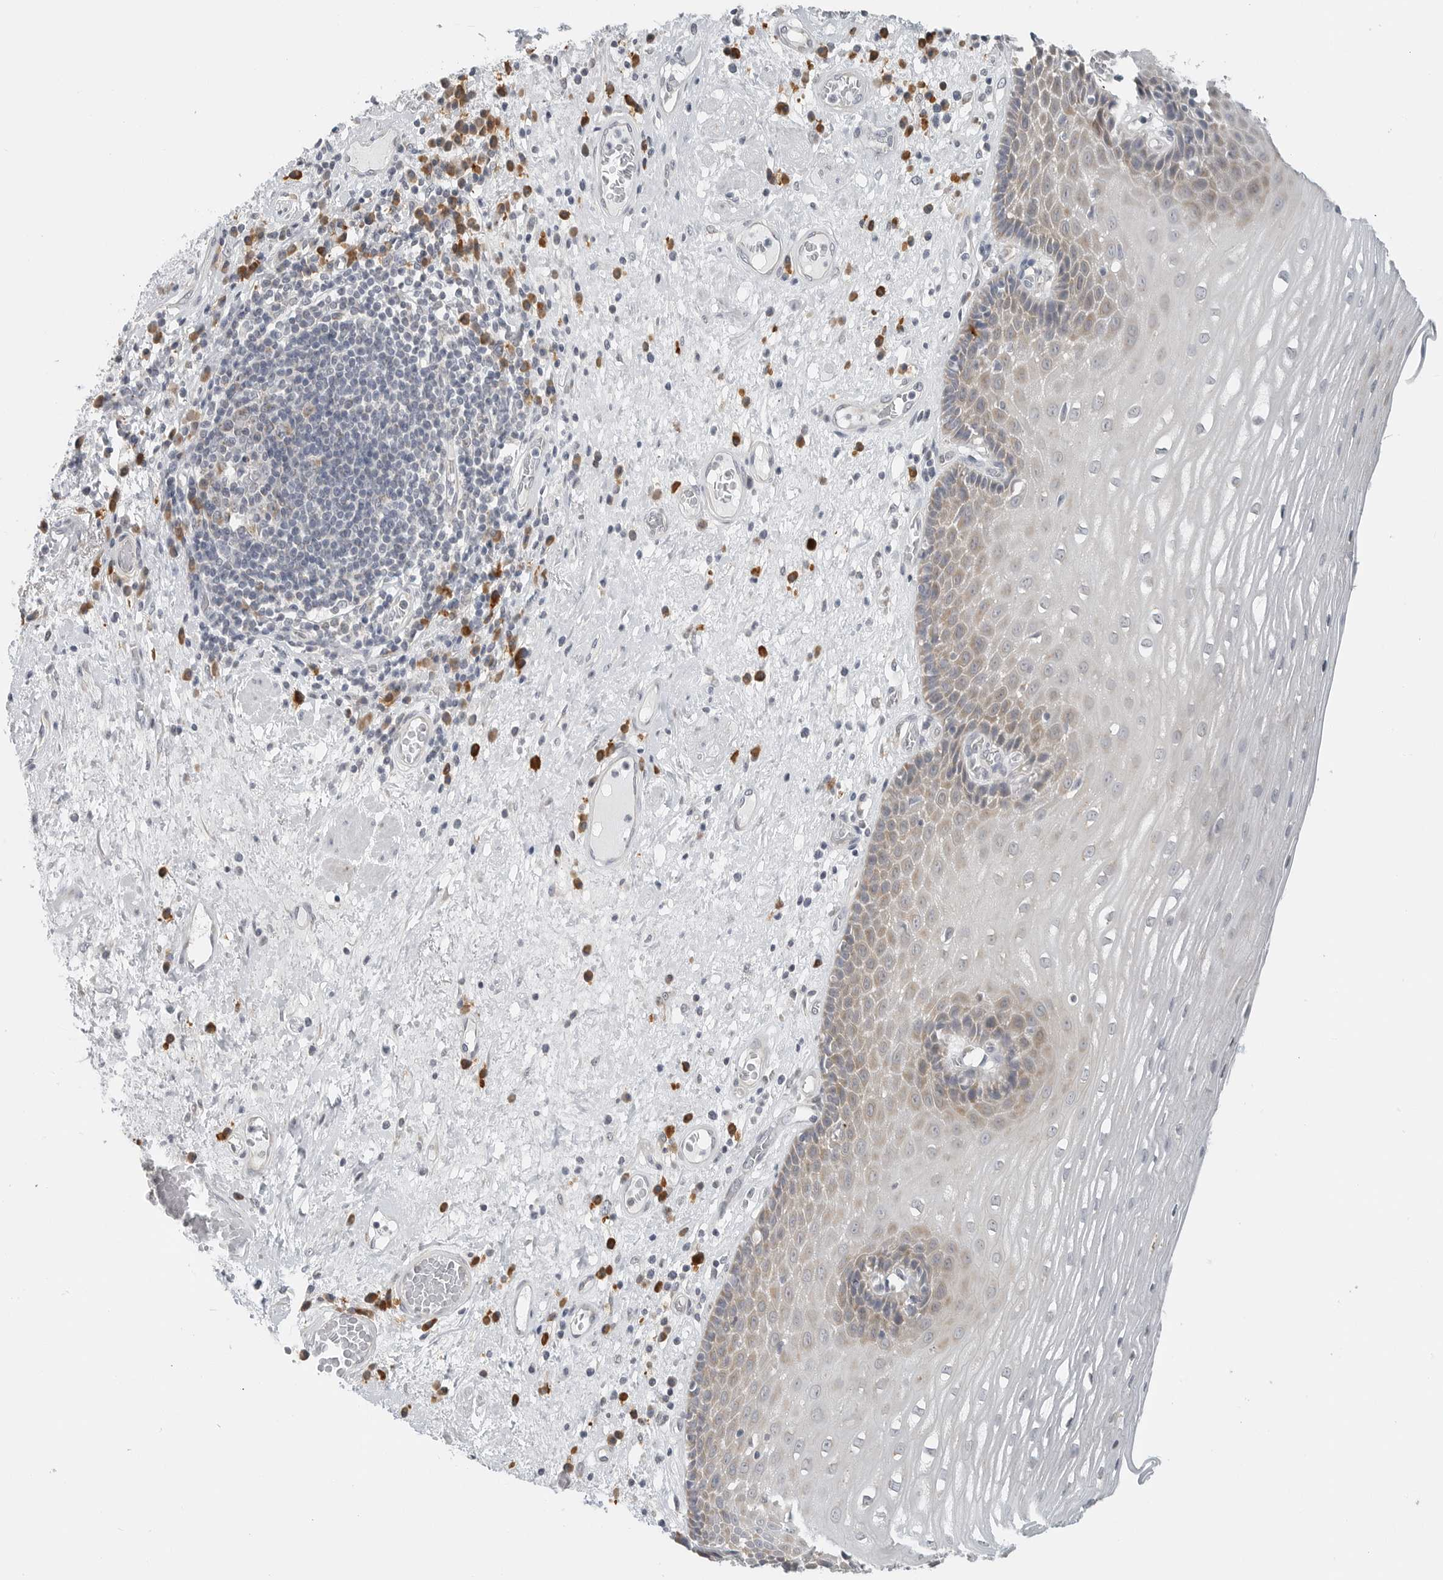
{"staining": {"intensity": "moderate", "quantity": "<25%", "location": "cytoplasmic/membranous"}, "tissue": "esophagus", "cell_type": "Squamous epithelial cells", "image_type": "normal", "snomed": [{"axis": "morphology", "description": "Normal tissue, NOS"}, {"axis": "morphology", "description": "Adenocarcinoma, NOS"}, {"axis": "topography", "description": "Esophagus"}], "caption": "Approximately <25% of squamous epithelial cells in unremarkable human esophagus reveal moderate cytoplasmic/membranous protein expression as visualized by brown immunohistochemical staining.", "gene": "IL12RB2", "patient": {"sex": "male", "age": 62}}